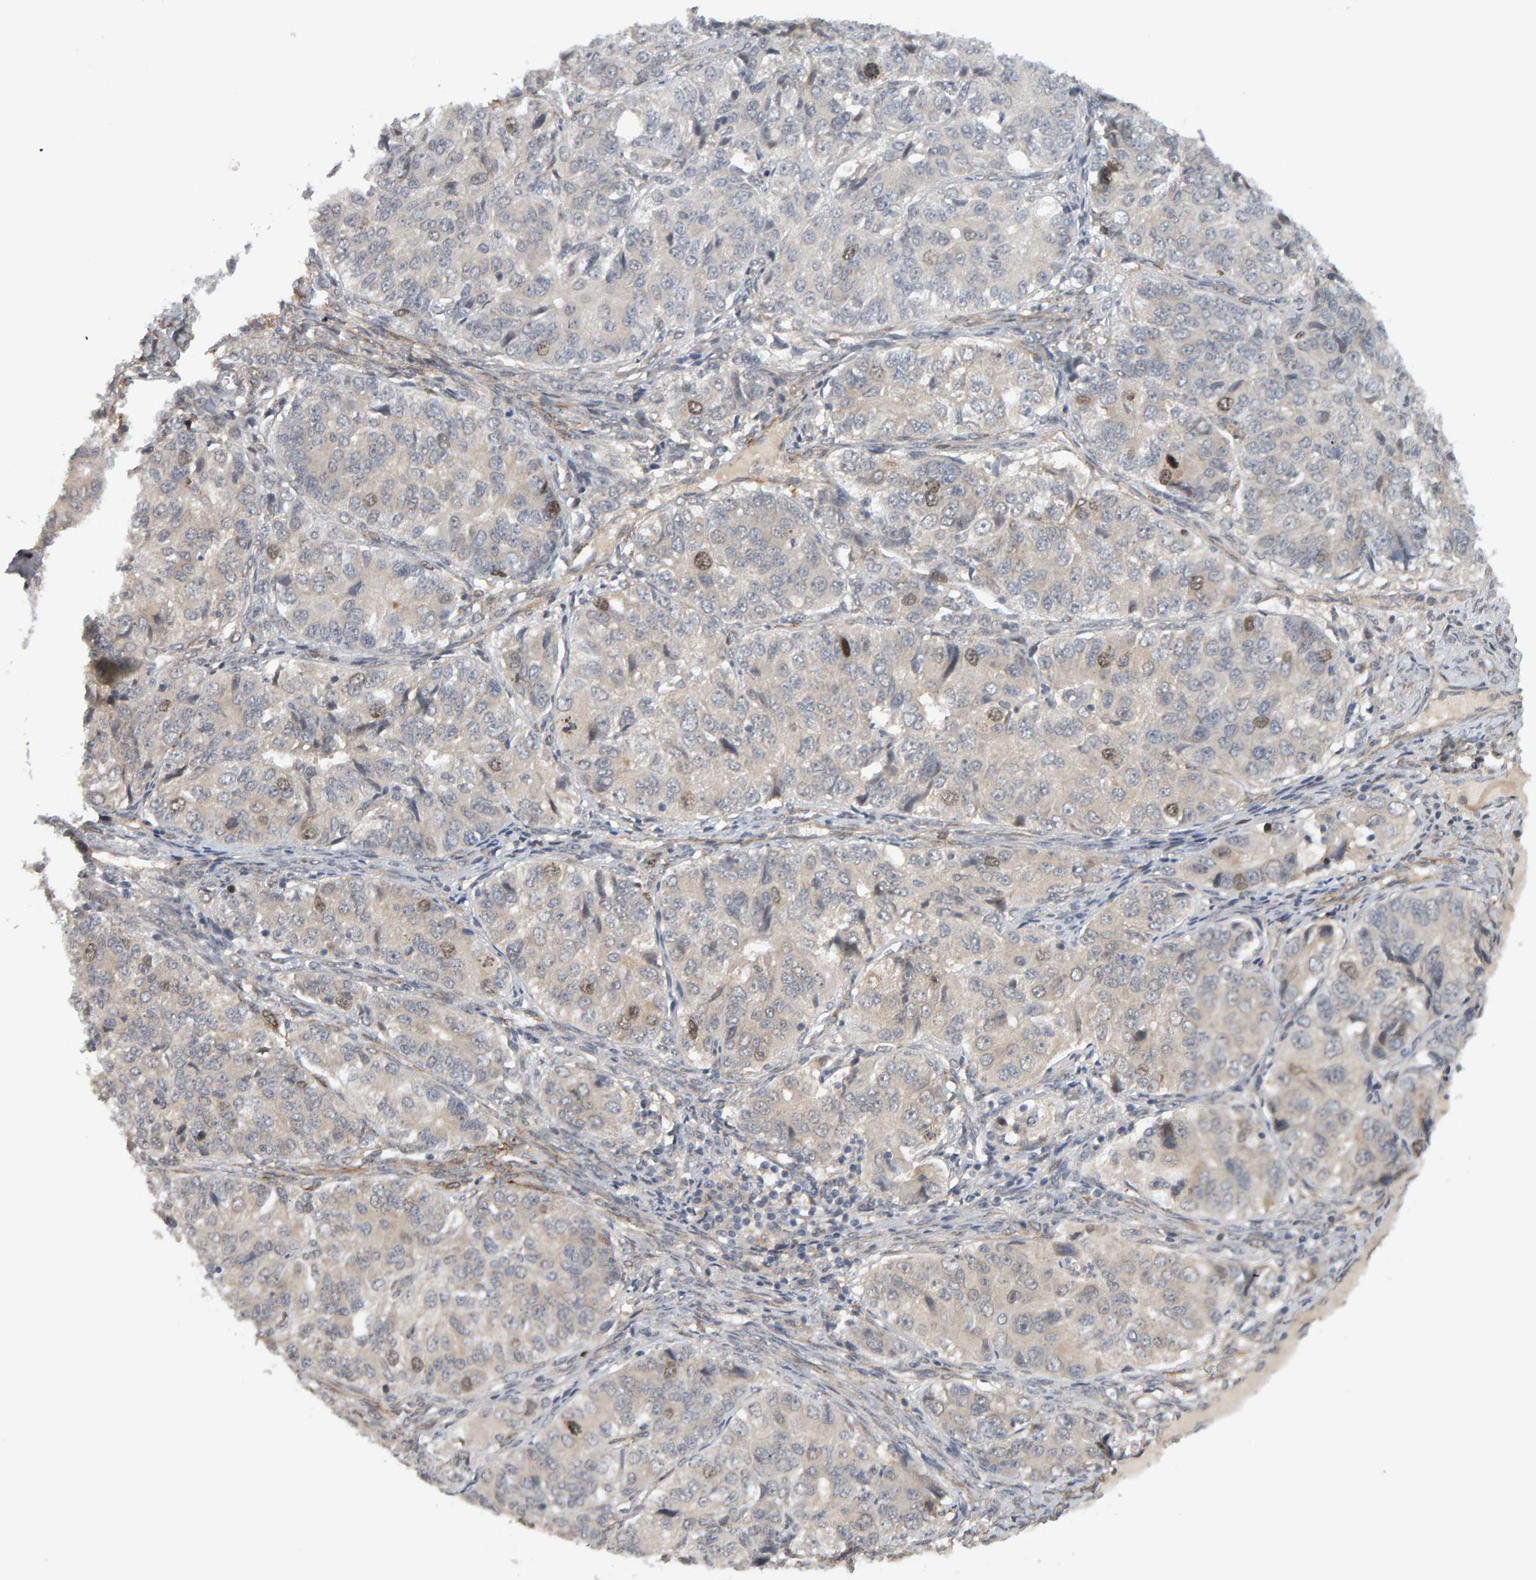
{"staining": {"intensity": "weak", "quantity": "<25%", "location": "nuclear"}, "tissue": "ovarian cancer", "cell_type": "Tumor cells", "image_type": "cancer", "snomed": [{"axis": "morphology", "description": "Carcinoma, endometroid"}, {"axis": "topography", "description": "Ovary"}], "caption": "Protein analysis of ovarian cancer (endometroid carcinoma) demonstrates no significant expression in tumor cells.", "gene": "CDCA5", "patient": {"sex": "female", "age": 51}}